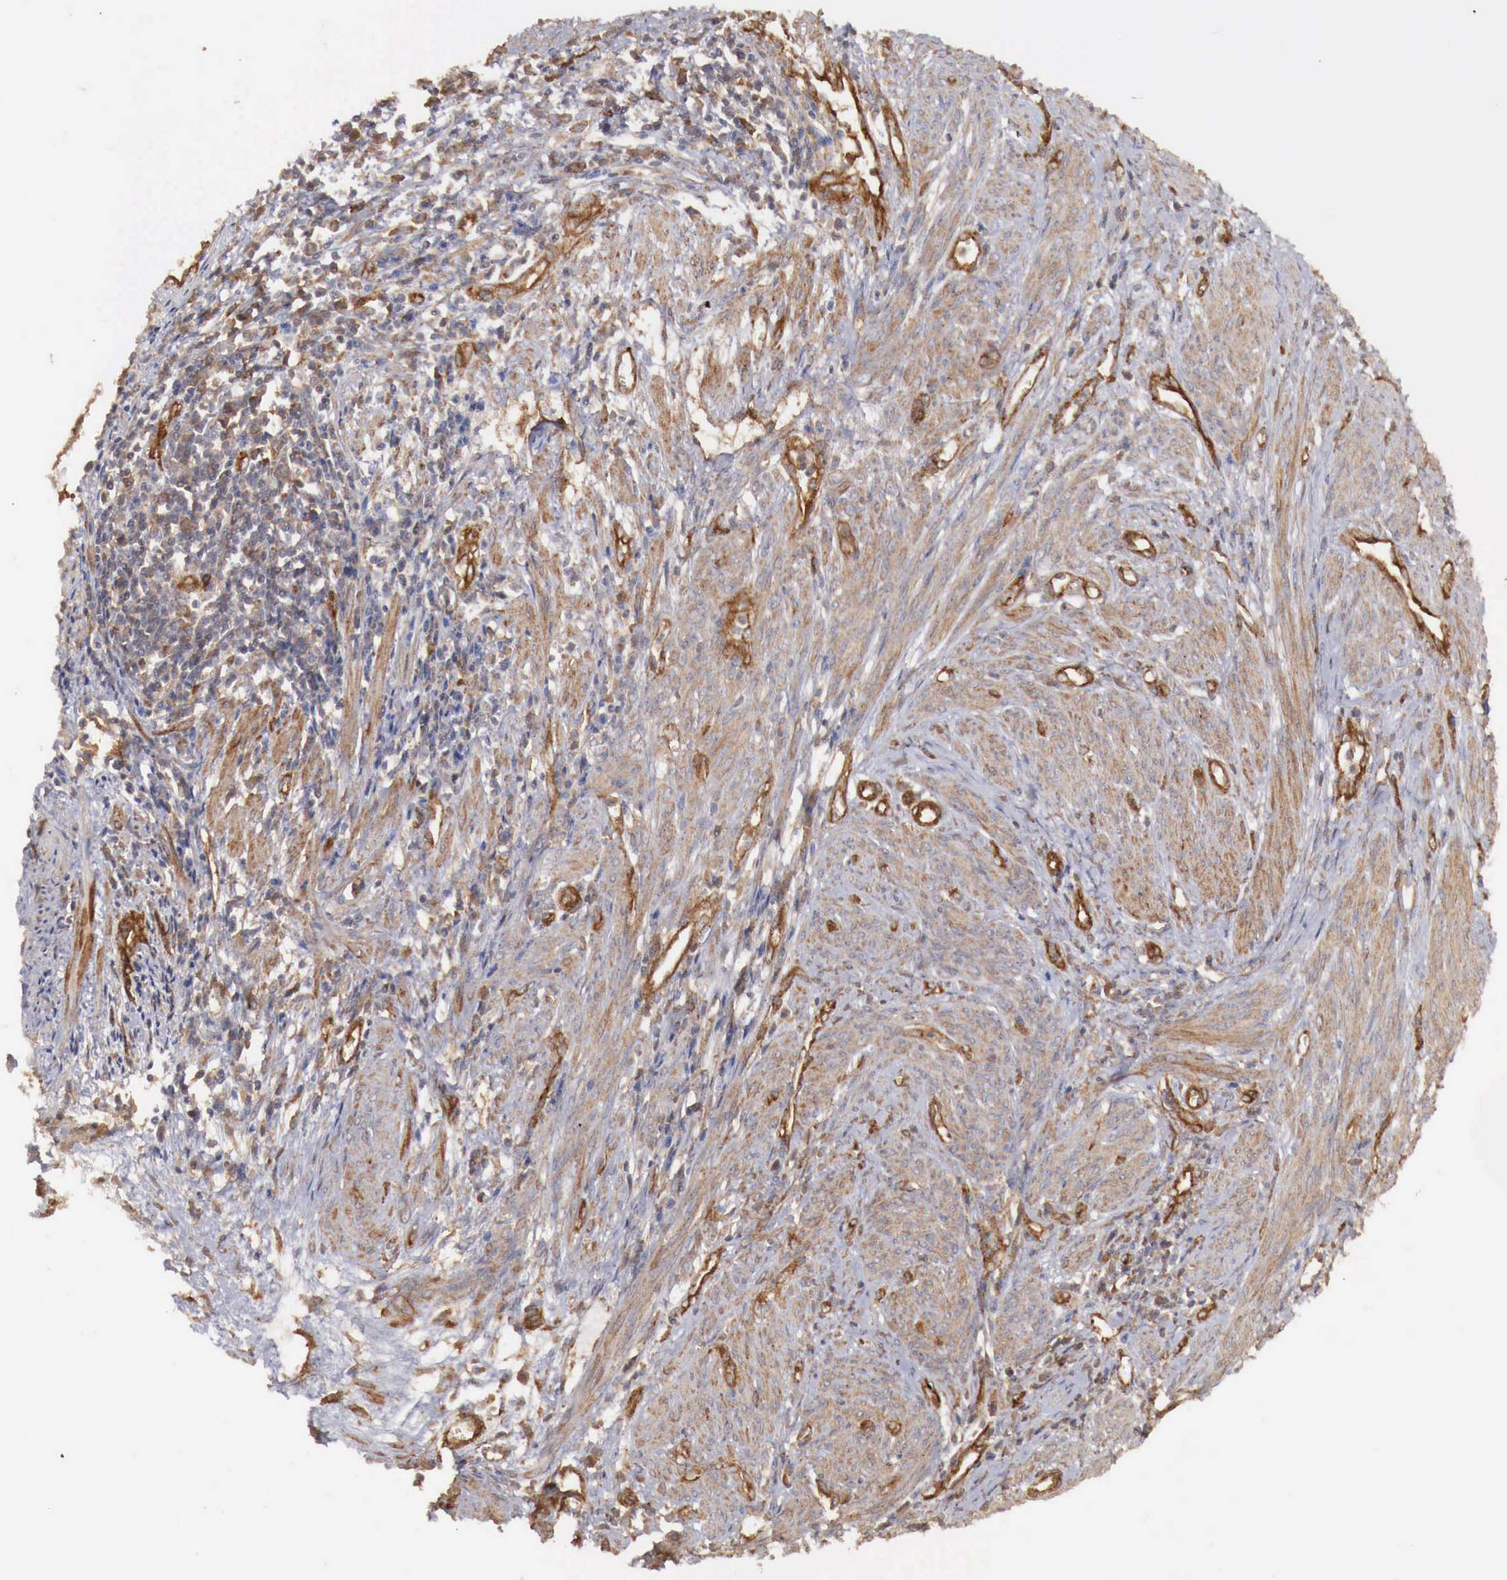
{"staining": {"intensity": "moderate", "quantity": ">75%", "location": "cytoplasmic/membranous"}, "tissue": "endometrial cancer", "cell_type": "Tumor cells", "image_type": "cancer", "snomed": [{"axis": "morphology", "description": "Adenocarcinoma, NOS"}, {"axis": "topography", "description": "Endometrium"}], "caption": "A brown stain shows moderate cytoplasmic/membranous expression of a protein in human endometrial adenocarcinoma tumor cells.", "gene": "ARMCX4", "patient": {"sex": "female", "age": 75}}